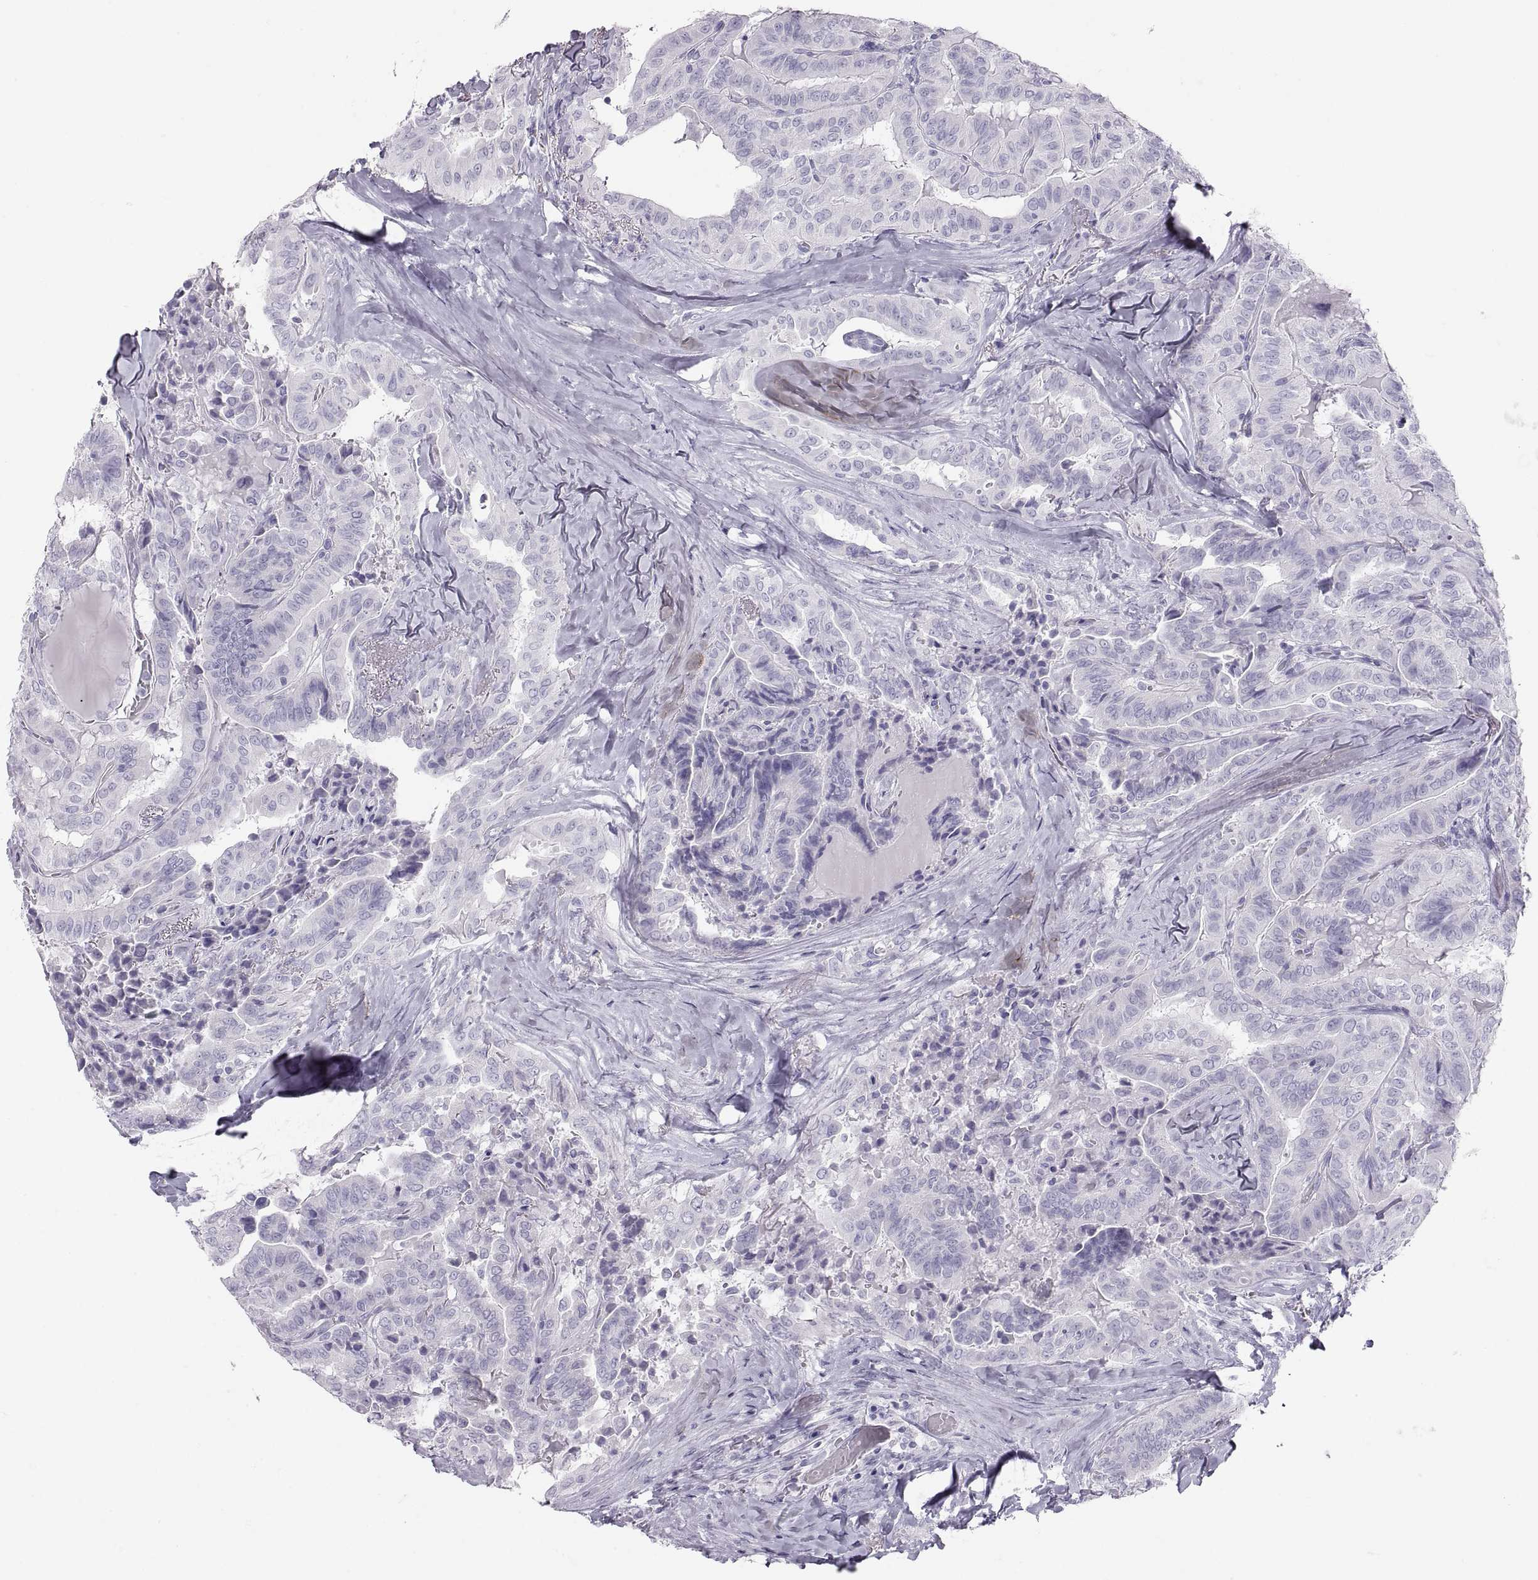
{"staining": {"intensity": "negative", "quantity": "none", "location": "none"}, "tissue": "thyroid cancer", "cell_type": "Tumor cells", "image_type": "cancer", "snomed": [{"axis": "morphology", "description": "Papillary adenocarcinoma, NOS"}, {"axis": "topography", "description": "Thyroid gland"}], "caption": "Histopathology image shows no significant protein positivity in tumor cells of thyroid papillary adenocarcinoma.", "gene": "SEMG1", "patient": {"sex": "female", "age": 68}}